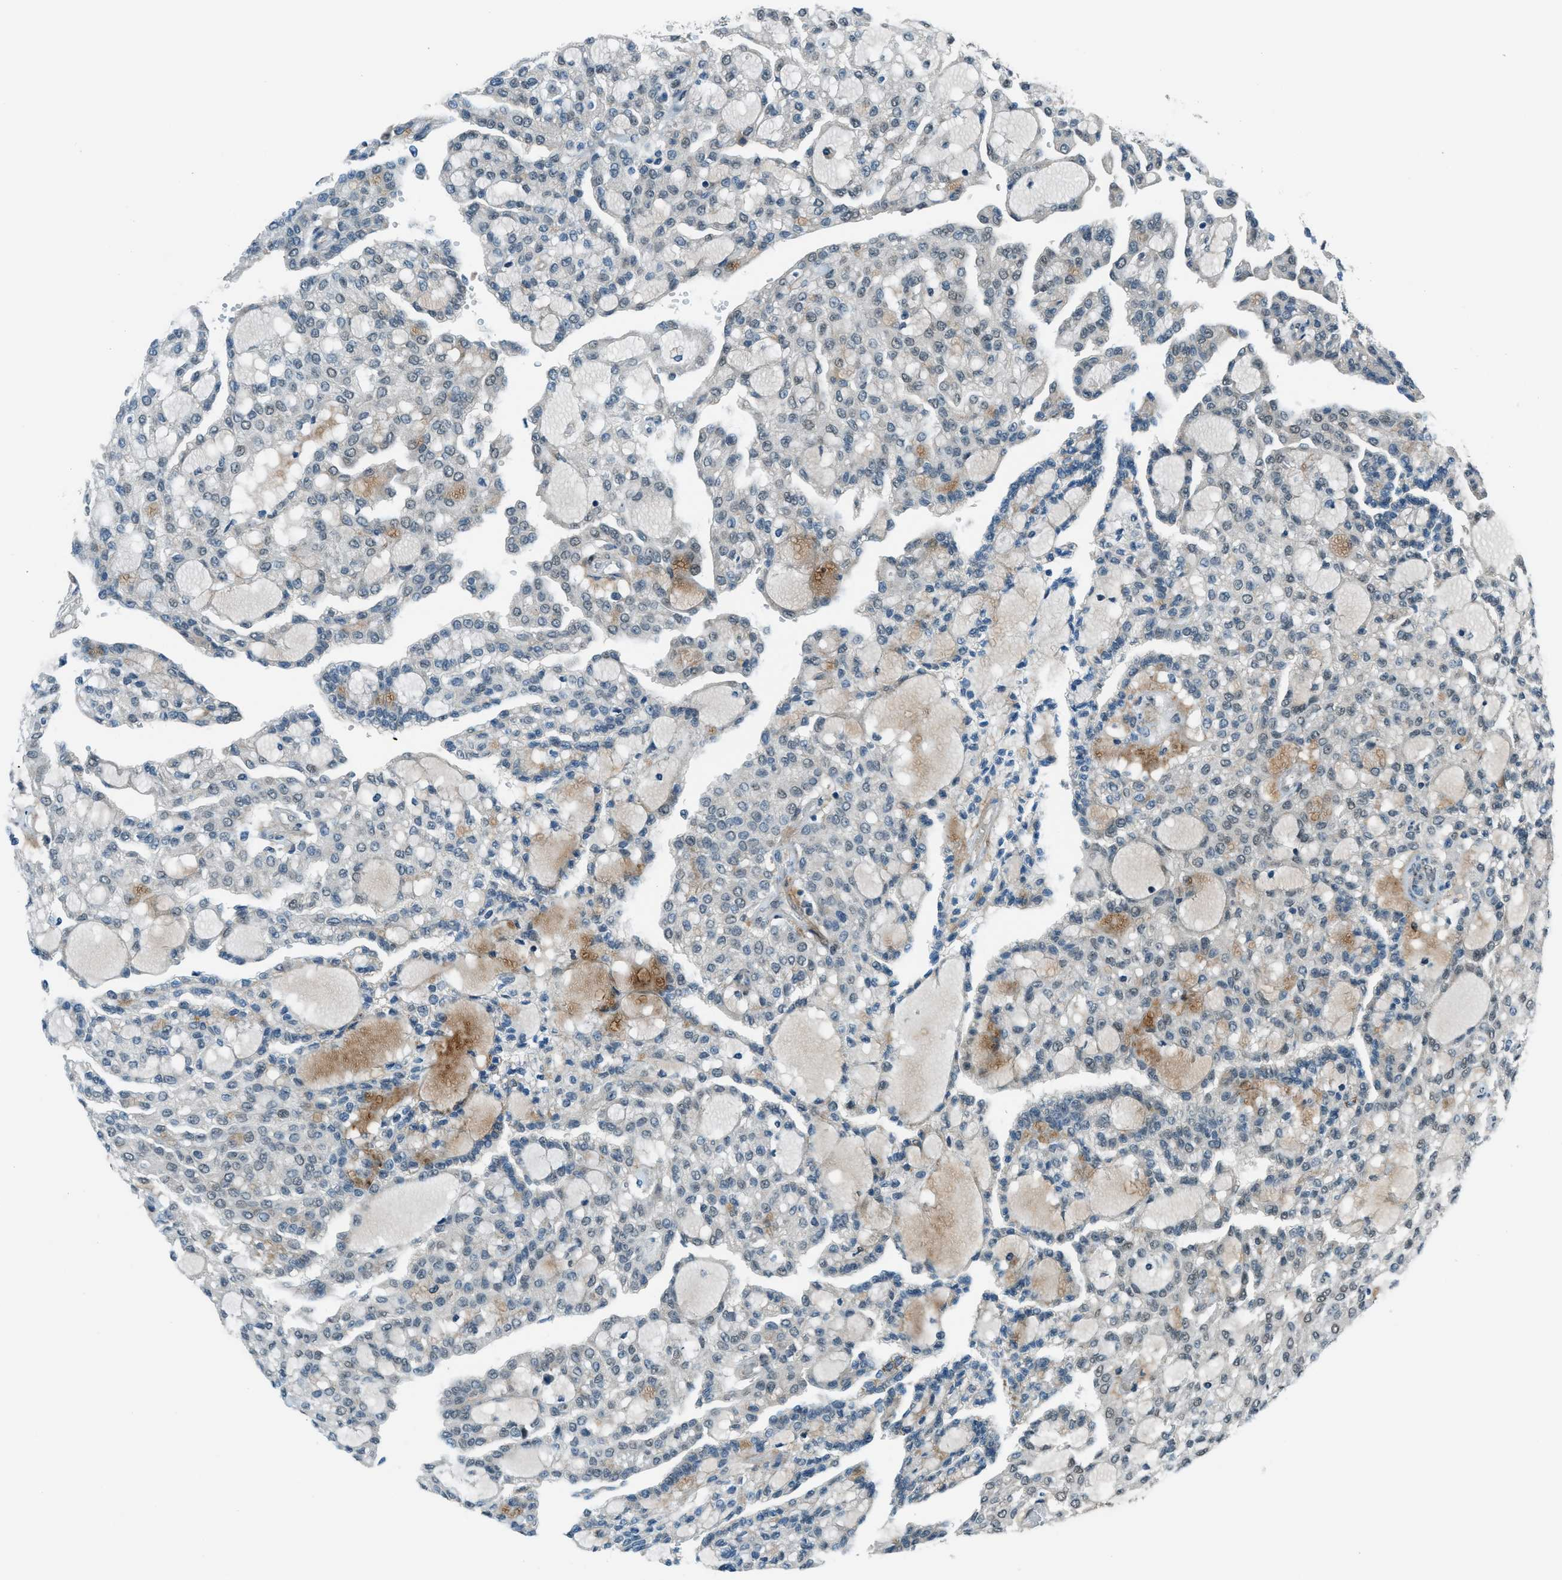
{"staining": {"intensity": "weak", "quantity": "<25%", "location": "nuclear"}, "tissue": "renal cancer", "cell_type": "Tumor cells", "image_type": "cancer", "snomed": [{"axis": "morphology", "description": "Adenocarcinoma, NOS"}, {"axis": "topography", "description": "Kidney"}], "caption": "A micrograph of human renal adenocarcinoma is negative for staining in tumor cells.", "gene": "NPEPL1", "patient": {"sex": "male", "age": 63}}